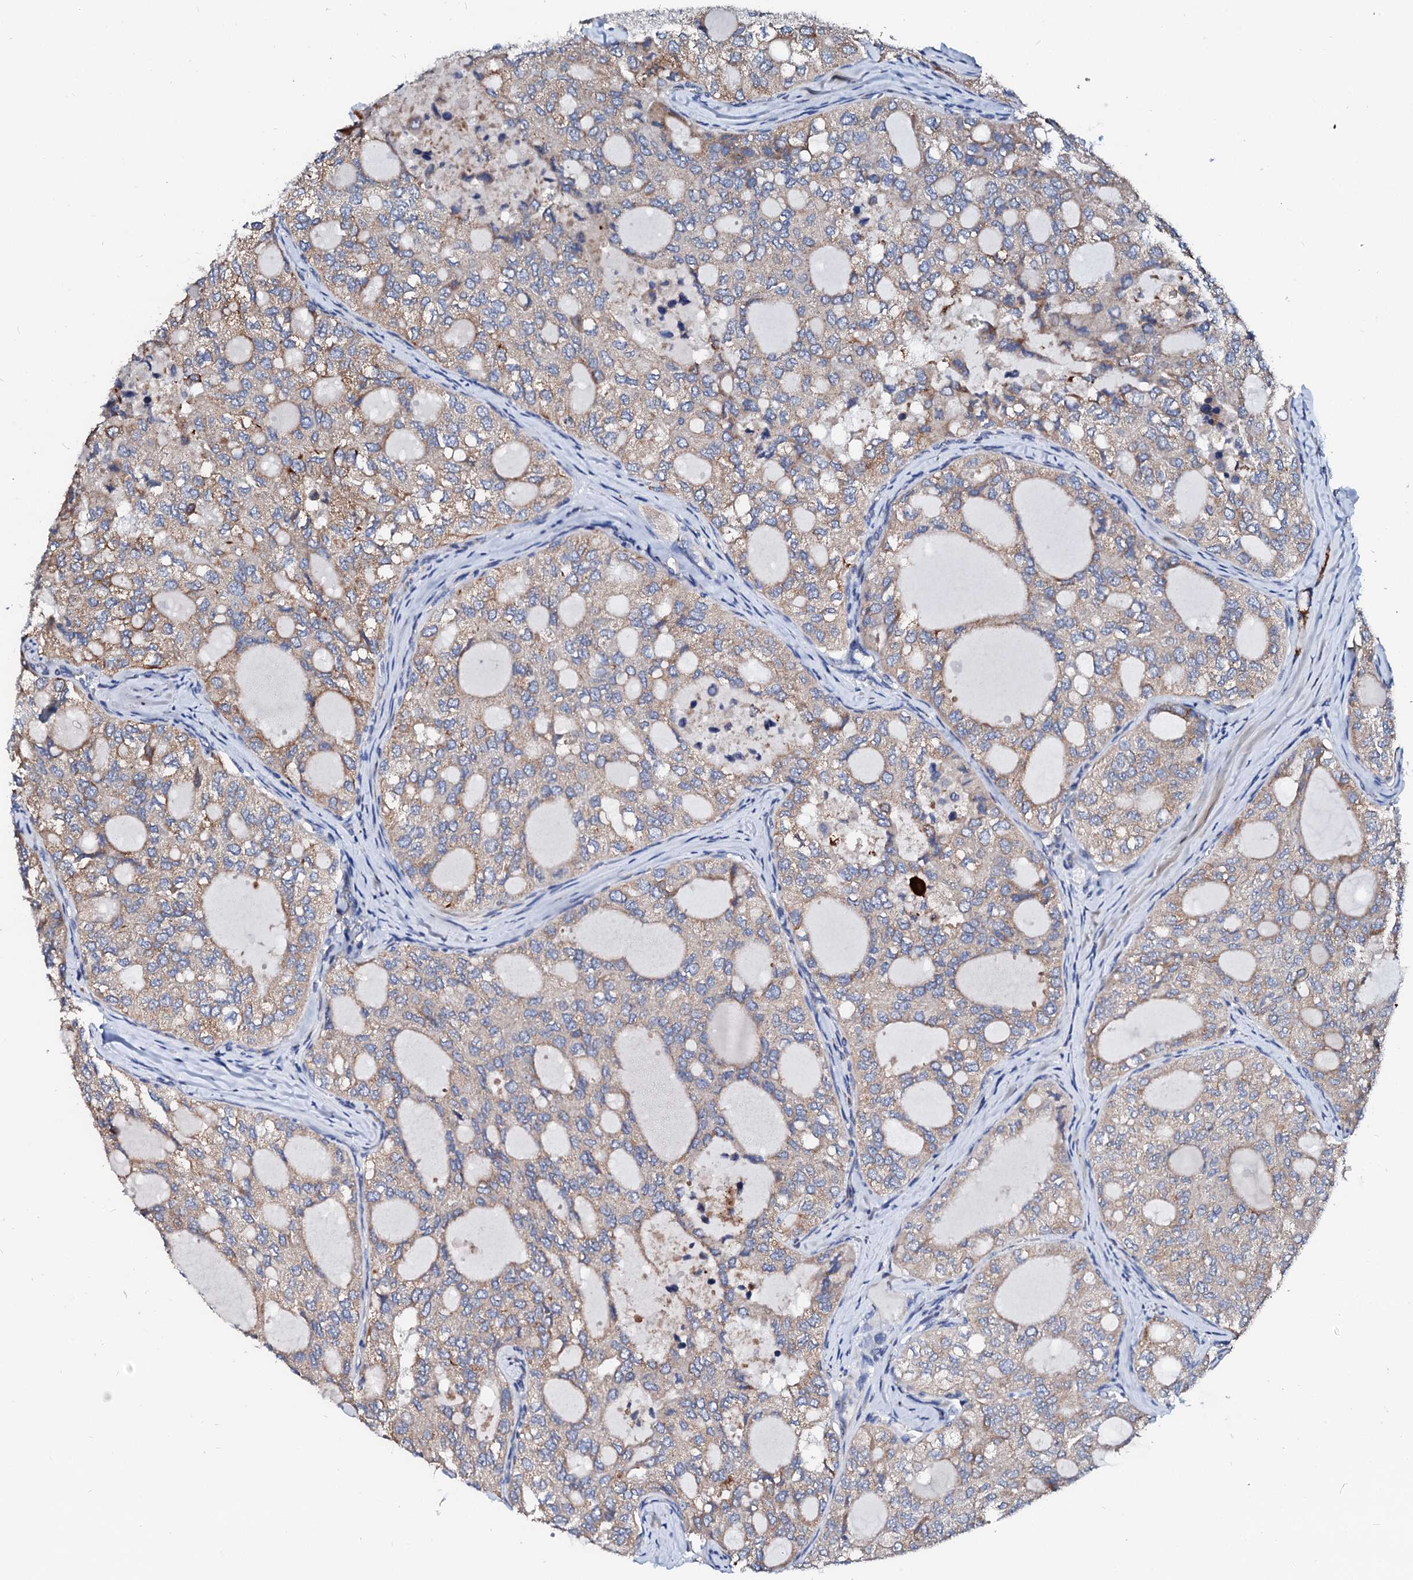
{"staining": {"intensity": "weak", "quantity": ">75%", "location": "cytoplasmic/membranous"}, "tissue": "thyroid cancer", "cell_type": "Tumor cells", "image_type": "cancer", "snomed": [{"axis": "morphology", "description": "Follicular adenoma carcinoma, NOS"}, {"axis": "topography", "description": "Thyroid gland"}], "caption": "An immunohistochemistry (IHC) micrograph of tumor tissue is shown. Protein staining in brown highlights weak cytoplasmic/membranous positivity in thyroid follicular adenoma carcinoma within tumor cells. The staining is performed using DAB brown chromogen to label protein expression. The nuclei are counter-stained blue using hematoxylin.", "gene": "LMAN1", "patient": {"sex": "male", "age": 75}}